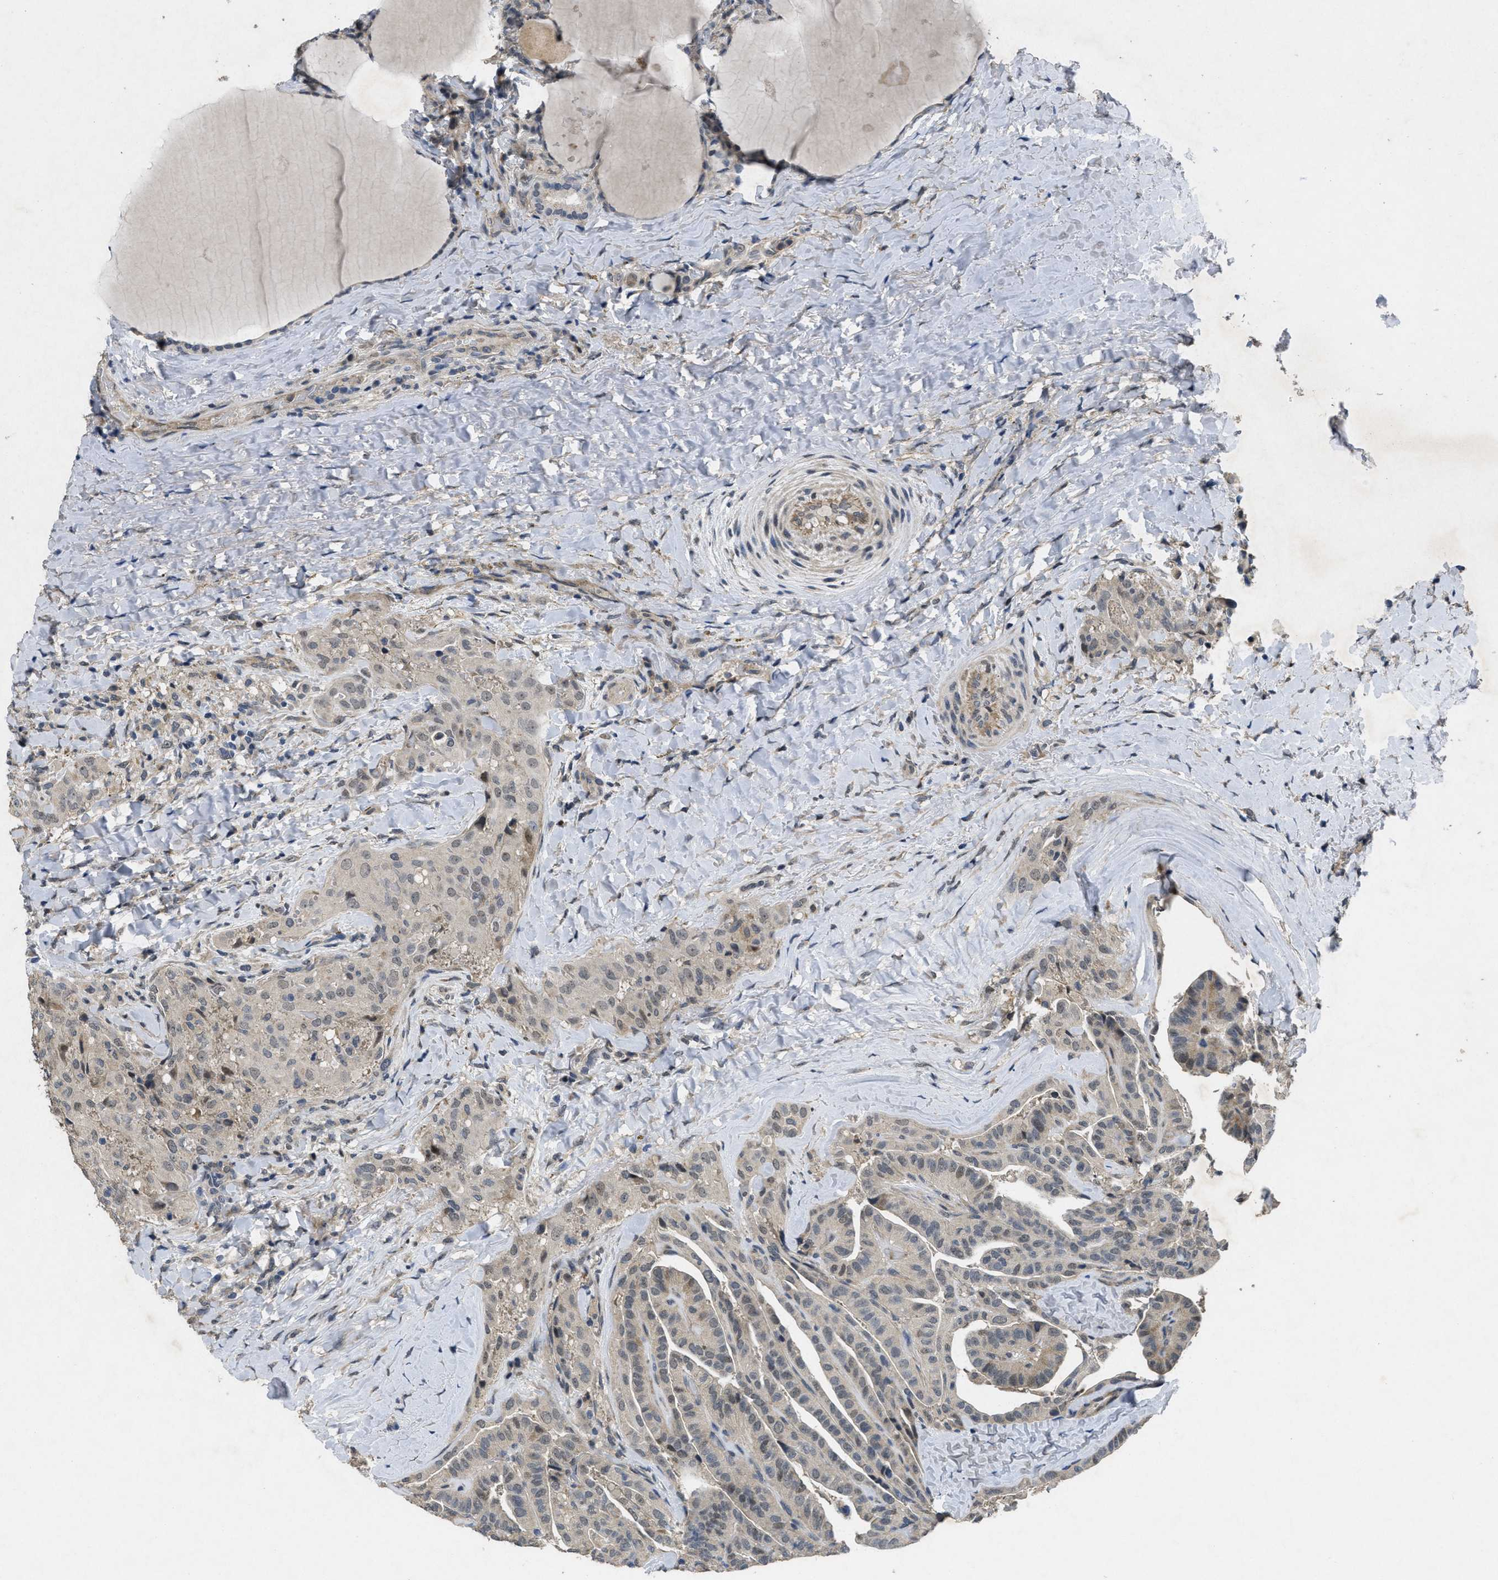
{"staining": {"intensity": "weak", "quantity": "25%-75%", "location": "cytoplasmic/membranous,nuclear"}, "tissue": "thyroid cancer", "cell_type": "Tumor cells", "image_type": "cancer", "snomed": [{"axis": "morphology", "description": "Papillary adenocarcinoma, NOS"}, {"axis": "topography", "description": "Thyroid gland"}], "caption": "IHC of thyroid cancer (papillary adenocarcinoma) reveals low levels of weak cytoplasmic/membranous and nuclear expression in approximately 25%-75% of tumor cells. (Stains: DAB in brown, nuclei in blue, Microscopy: brightfield microscopy at high magnification).", "gene": "PAPOLG", "patient": {"sex": "male", "age": 77}}